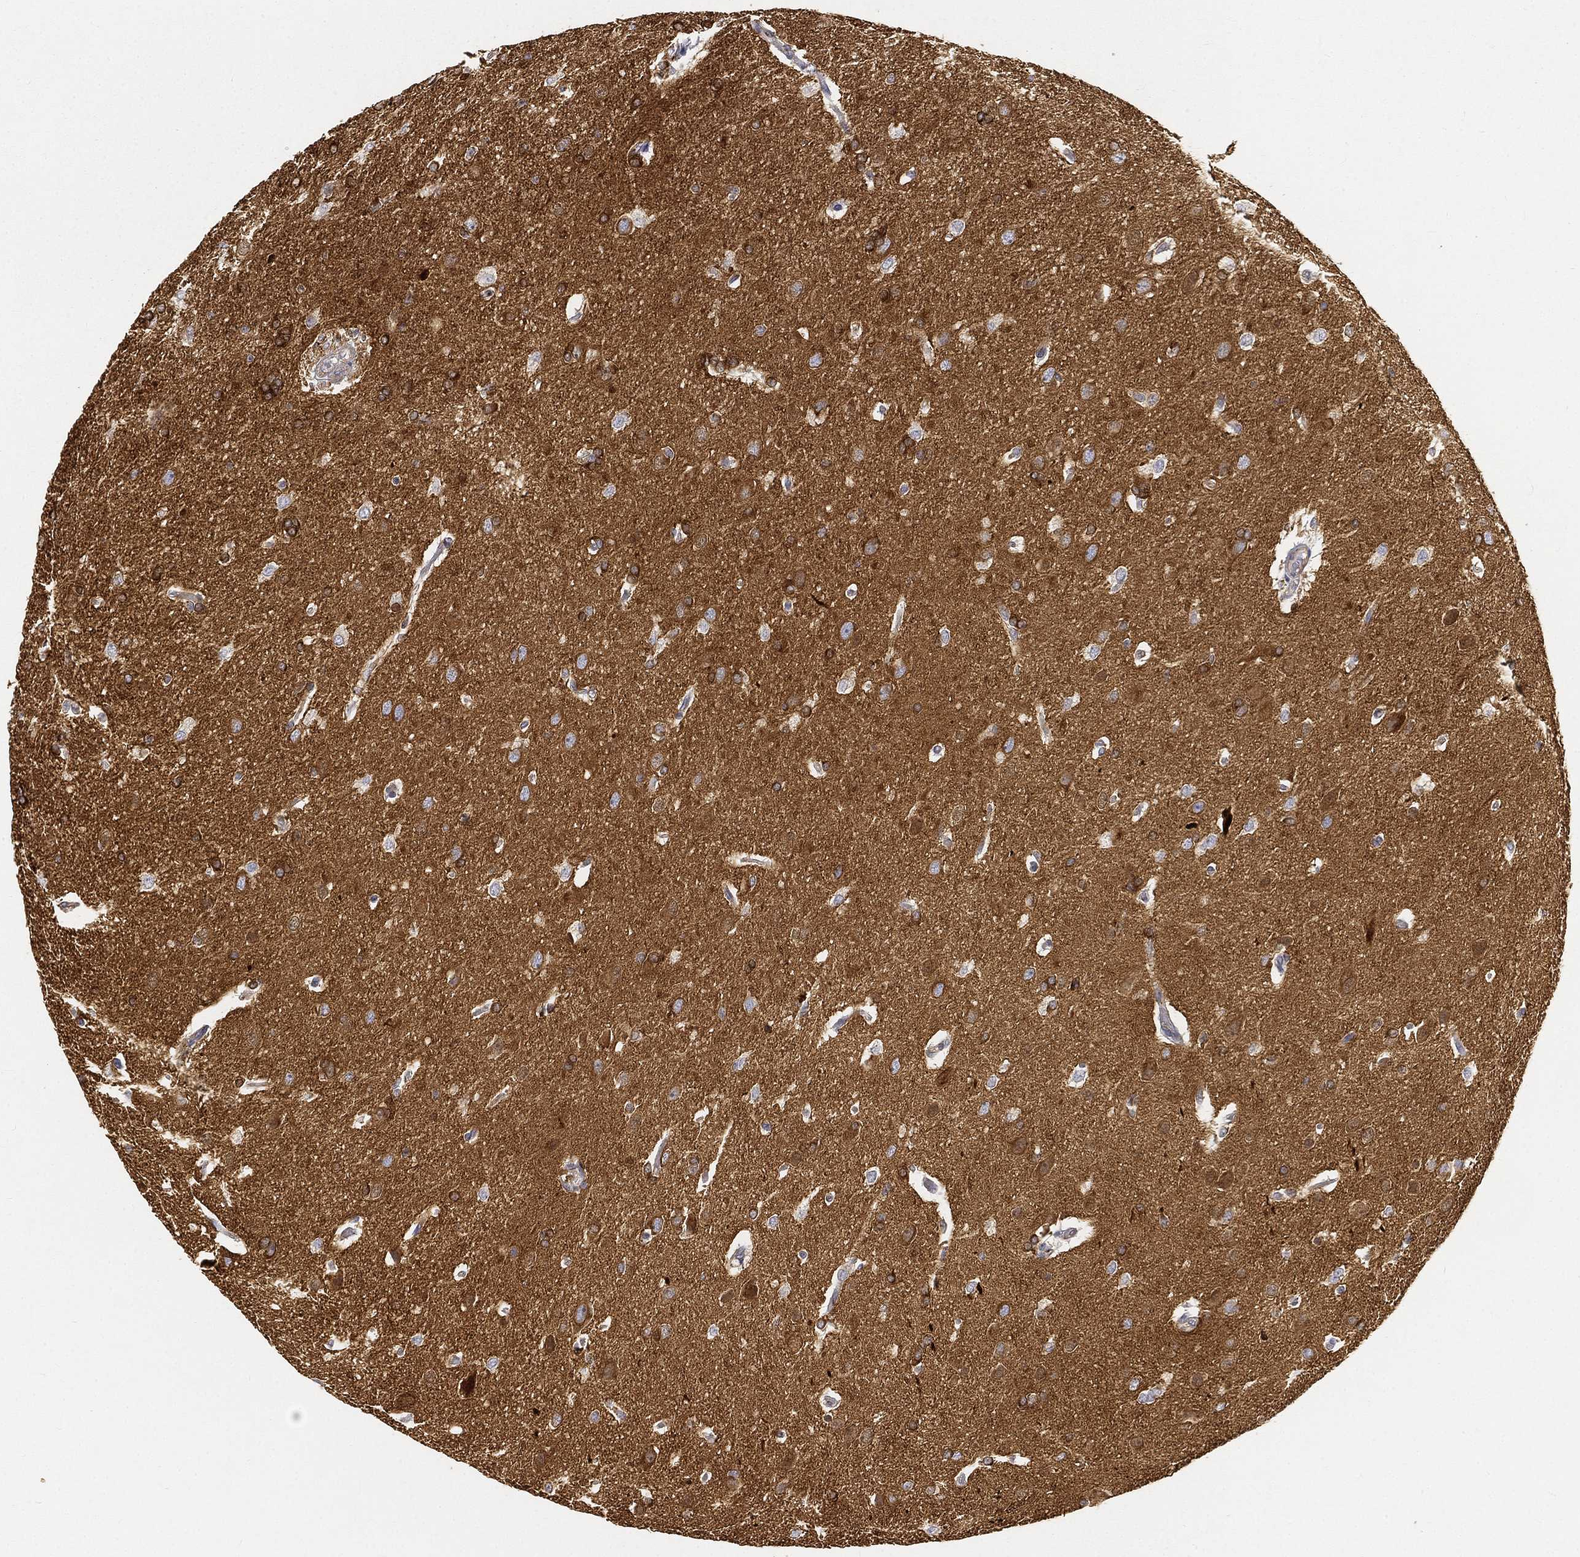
{"staining": {"intensity": "strong", "quantity": "25%-75%", "location": "cytoplasmic/membranous"}, "tissue": "glioma", "cell_type": "Tumor cells", "image_type": "cancer", "snomed": [{"axis": "morphology", "description": "Glioma, malignant, High grade"}, {"axis": "topography", "description": "Brain"}], "caption": "High-grade glioma (malignant) stained for a protein (brown) displays strong cytoplasmic/membranous positive expression in about 25%-75% of tumor cells.", "gene": "TMEM25", "patient": {"sex": "male", "age": 68}}